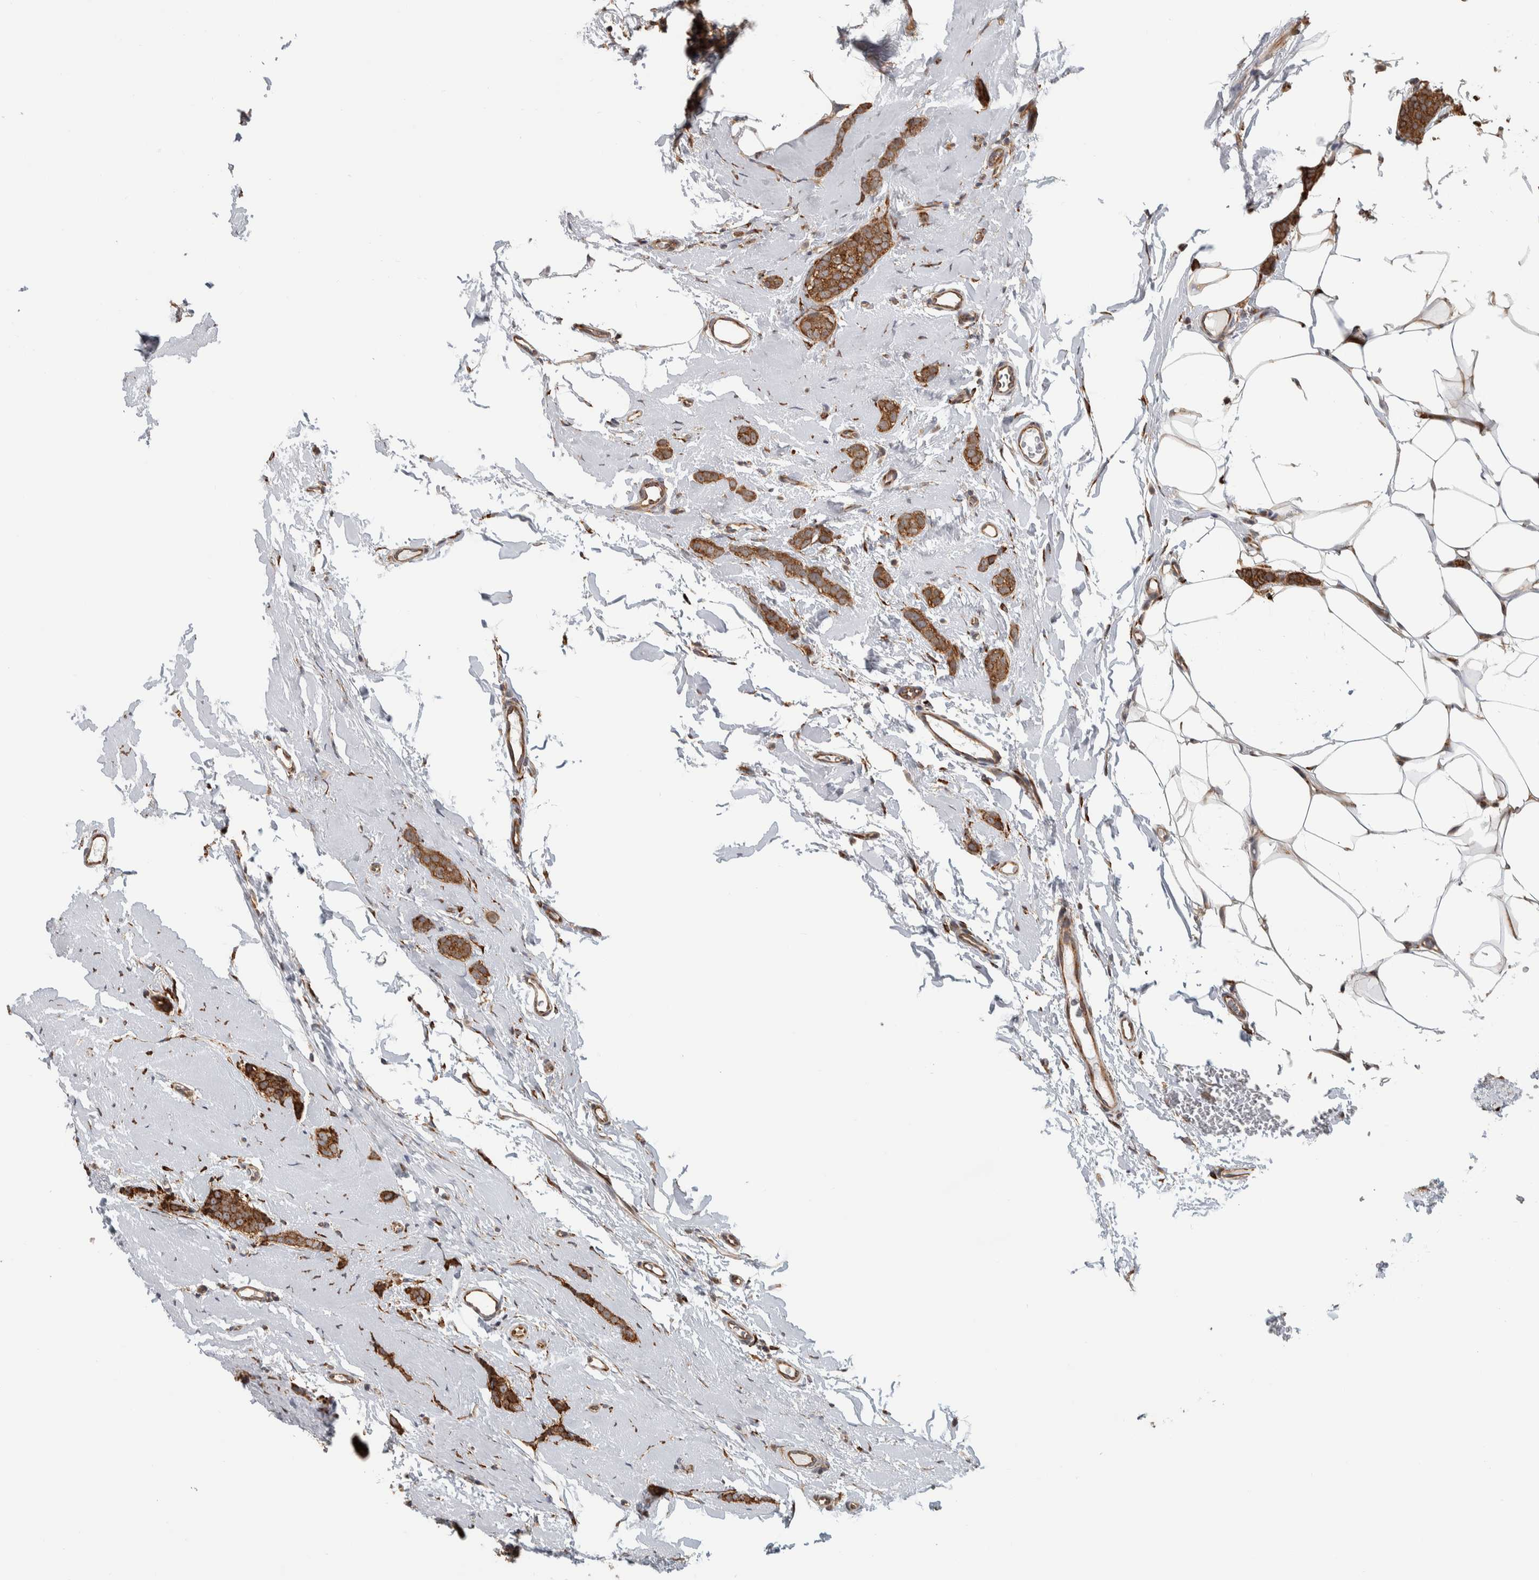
{"staining": {"intensity": "strong", "quantity": ">75%", "location": "cytoplasmic/membranous"}, "tissue": "breast cancer", "cell_type": "Tumor cells", "image_type": "cancer", "snomed": [{"axis": "morphology", "description": "Lobular carcinoma"}, {"axis": "topography", "description": "Skin"}, {"axis": "topography", "description": "Breast"}], "caption": "Immunohistochemical staining of human breast lobular carcinoma reveals high levels of strong cytoplasmic/membranous positivity in about >75% of tumor cells.", "gene": "EIF3H", "patient": {"sex": "female", "age": 46}}